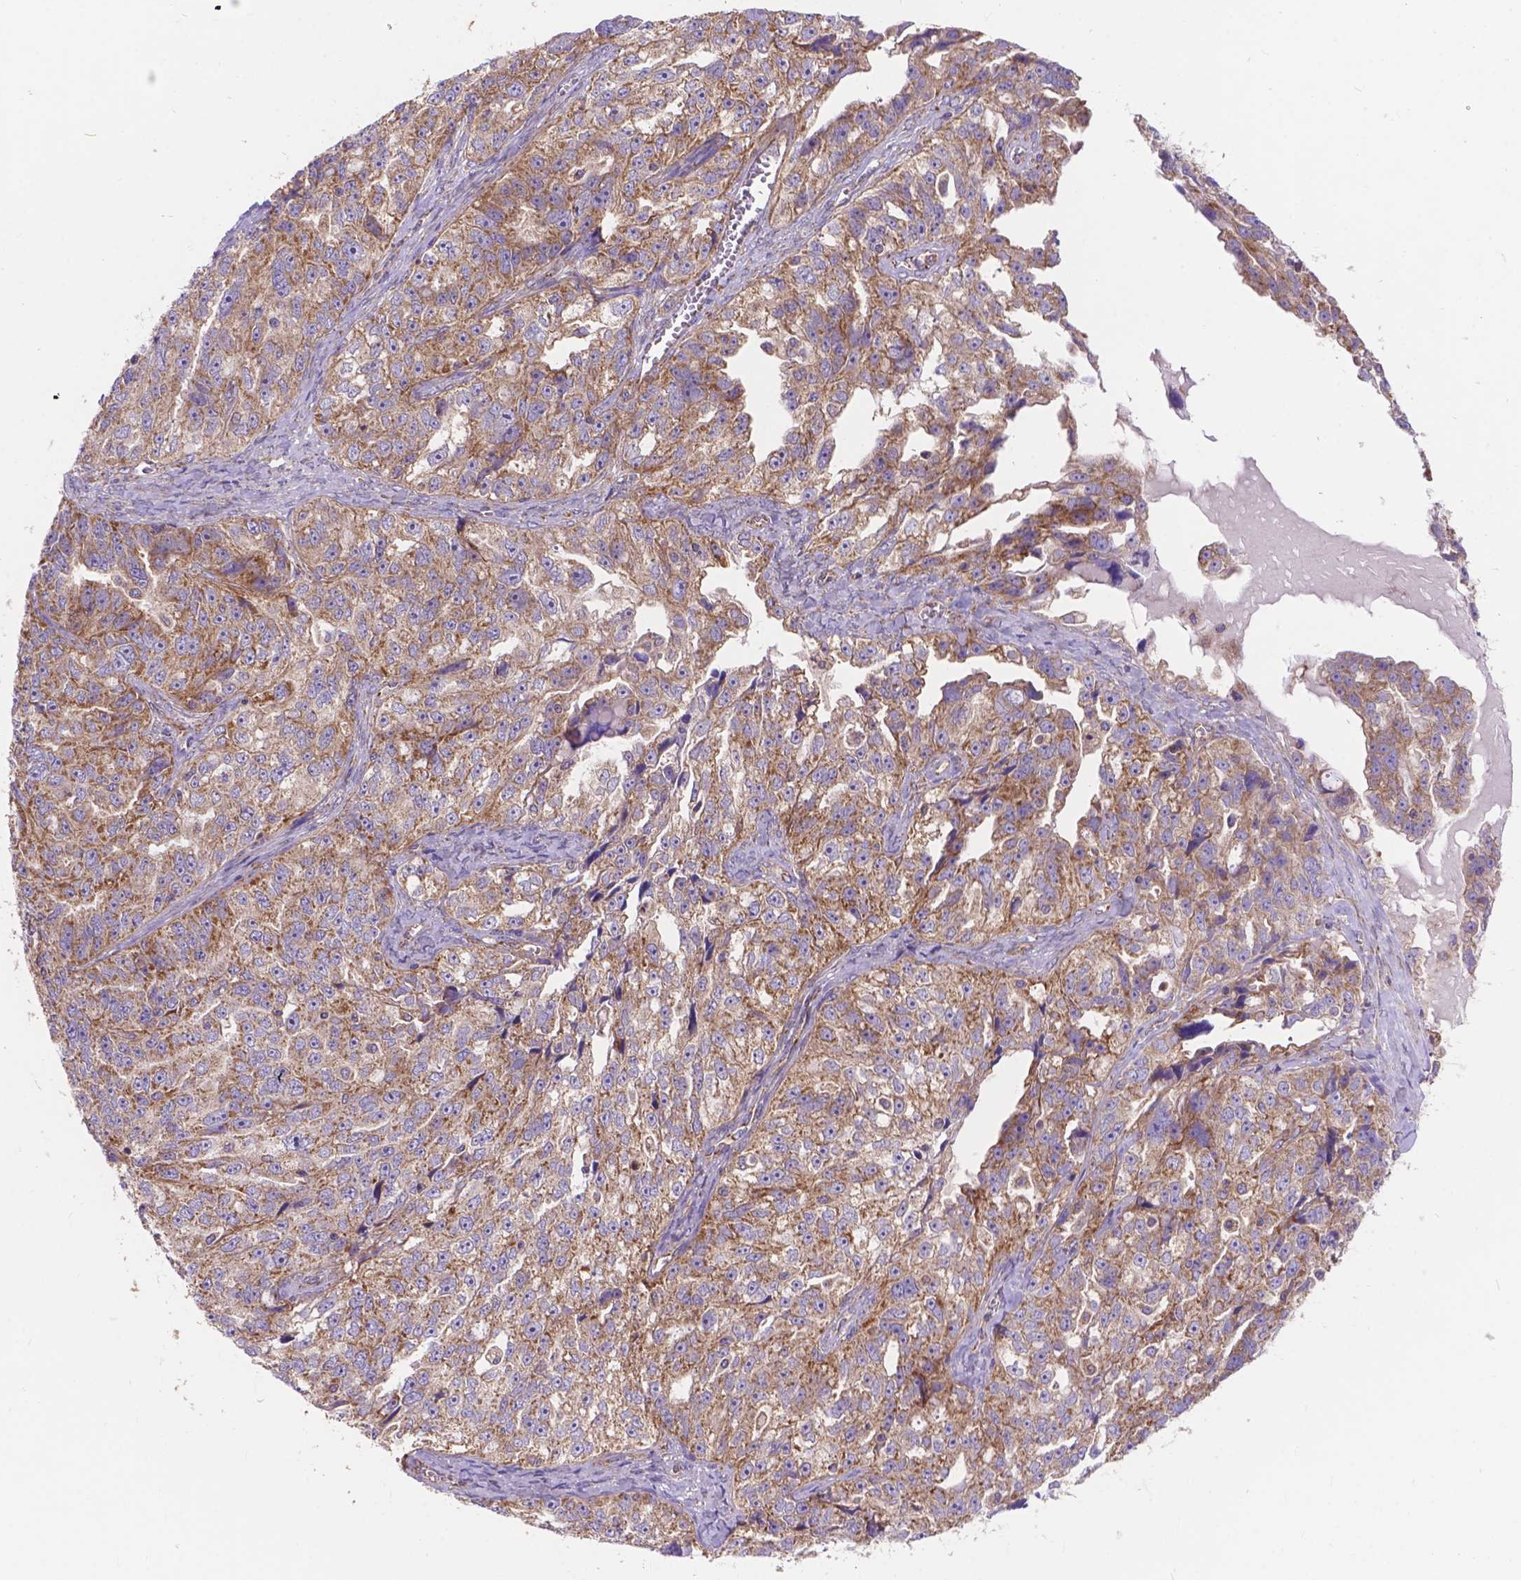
{"staining": {"intensity": "moderate", "quantity": ">75%", "location": "cytoplasmic/membranous"}, "tissue": "ovarian cancer", "cell_type": "Tumor cells", "image_type": "cancer", "snomed": [{"axis": "morphology", "description": "Cystadenocarcinoma, serous, NOS"}, {"axis": "topography", "description": "Ovary"}], "caption": "A histopathology image of serous cystadenocarcinoma (ovarian) stained for a protein demonstrates moderate cytoplasmic/membranous brown staining in tumor cells.", "gene": "AK3", "patient": {"sex": "female", "age": 51}}